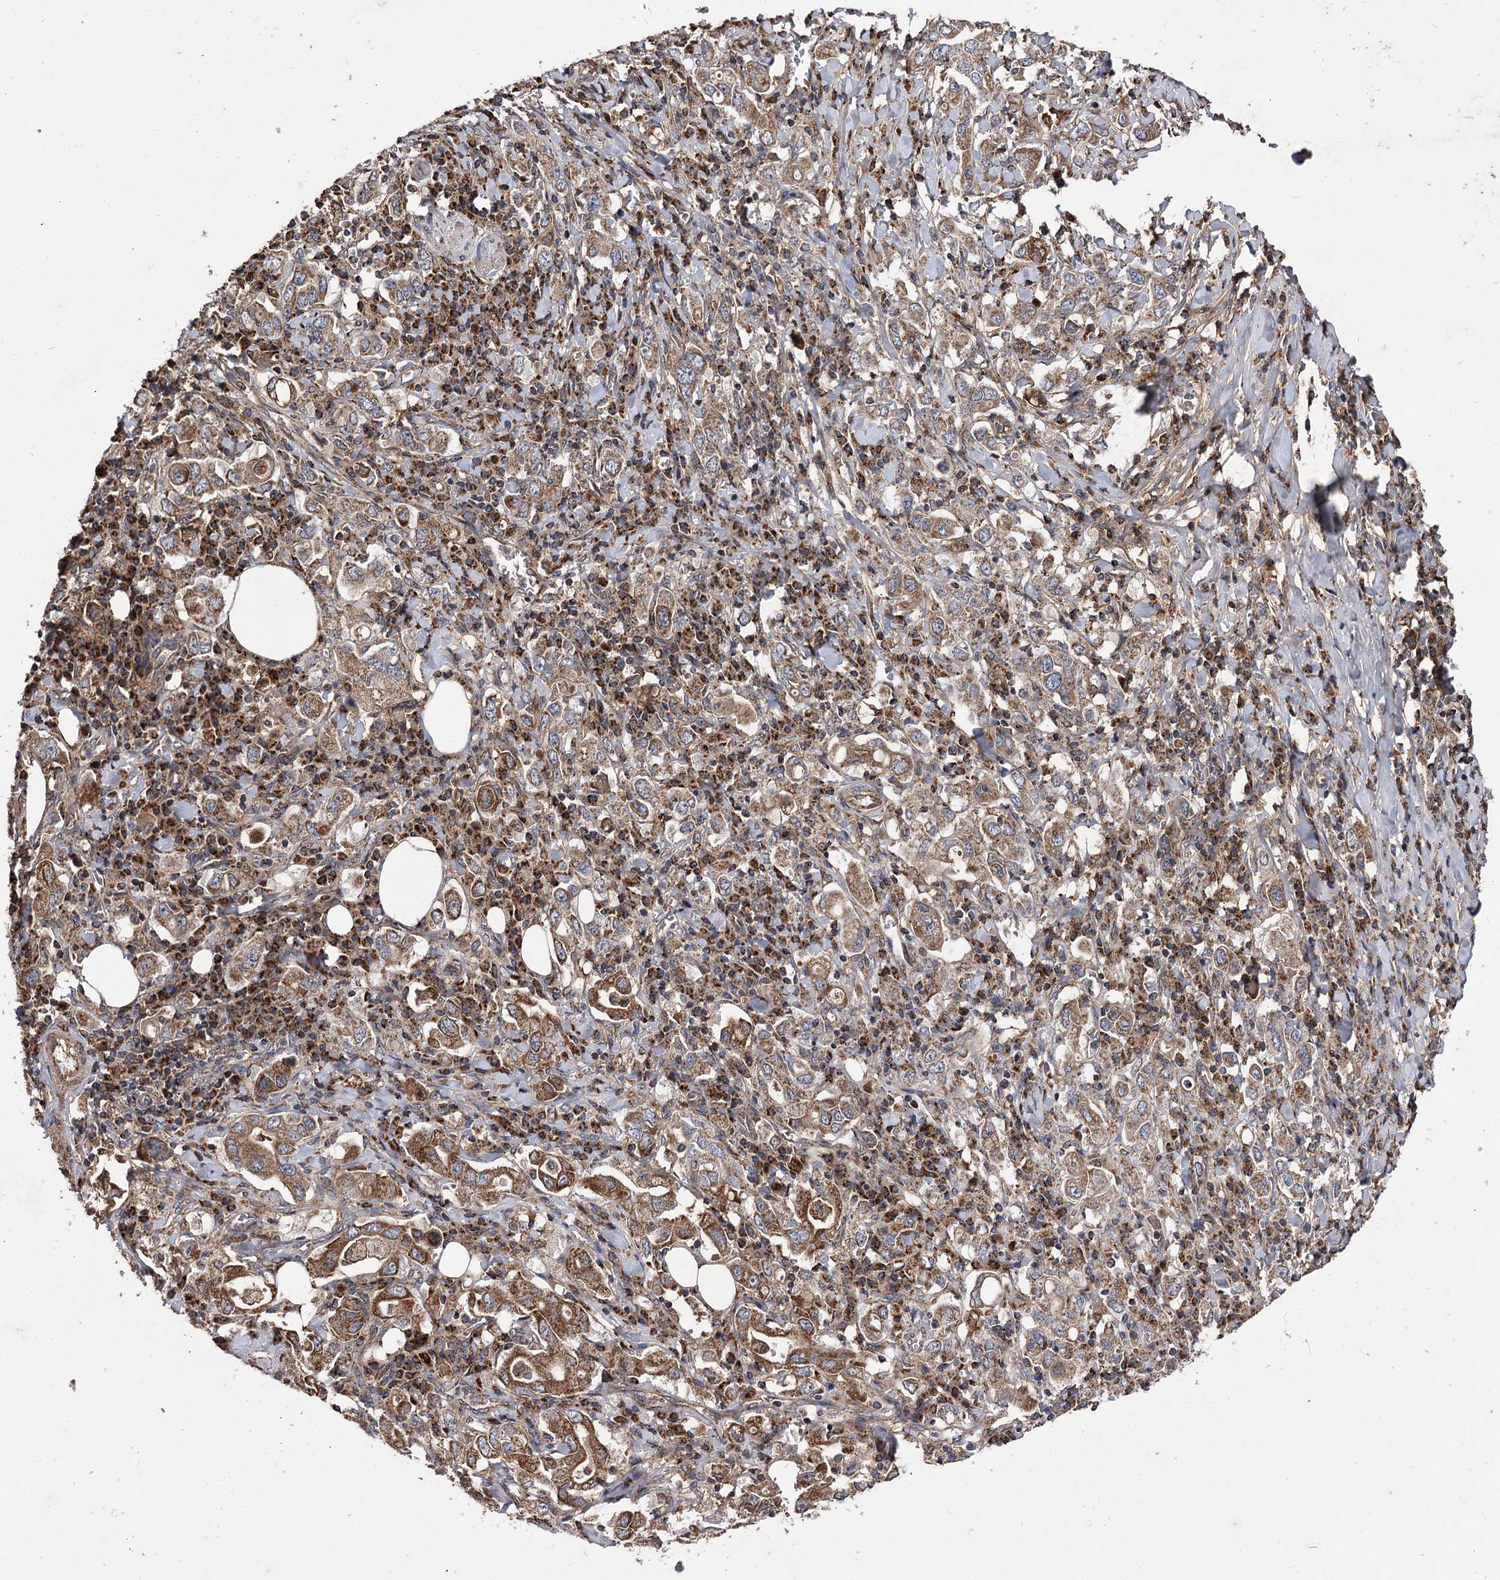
{"staining": {"intensity": "strong", "quantity": ">75%", "location": "cytoplasmic/membranous"}, "tissue": "stomach cancer", "cell_type": "Tumor cells", "image_type": "cancer", "snomed": [{"axis": "morphology", "description": "Adenocarcinoma, NOS"}, {"axis": "topography", "description": "Stomach, upper"}], "caption": "A micrograph showing strong cytoplasmic/membranous staining in approximately >75% of tumor cells in stomach cancer (adenocarcinoma), as visualized by brown immunohistochemical staining.", "gene": "RASSF3", "patient": {"sex": "male", "age": 62}}